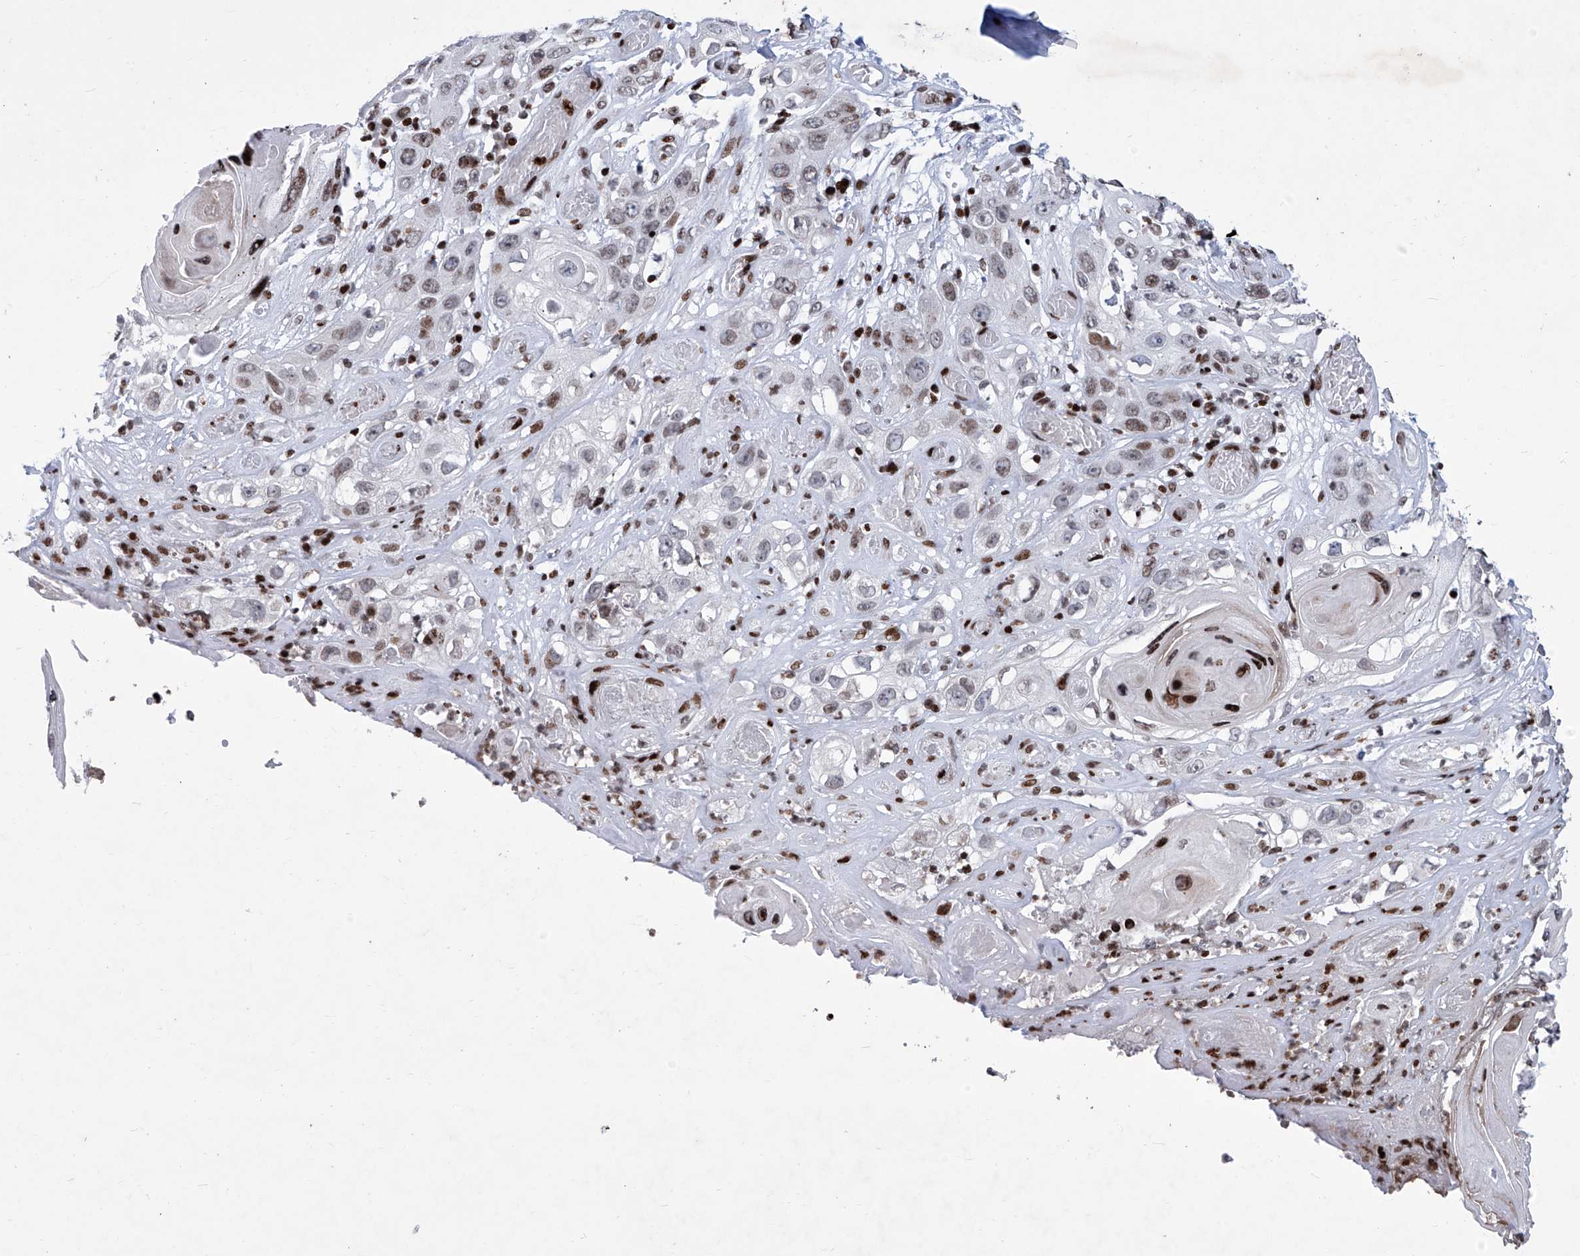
{"staining": {"intensity": "moderate", "quantity": "25%-75%", "location": "nuclear"}, "tissue": "skin cancer", "cell_type": "Tumor cells", "image_type": "cancer", "snomed": [{"axis": "morphology", "description": "Squamous cell carcinoma, NOS"}, {"axis": "topography", "description": "Skin"}], "caption": "Protein staining of skin cancer tissue demonstrates moderate nuclear staining in approximately 25%-75% of tumor cells.", "gene": "HEY2", "patient": {"sex": "male", "age": 55}}